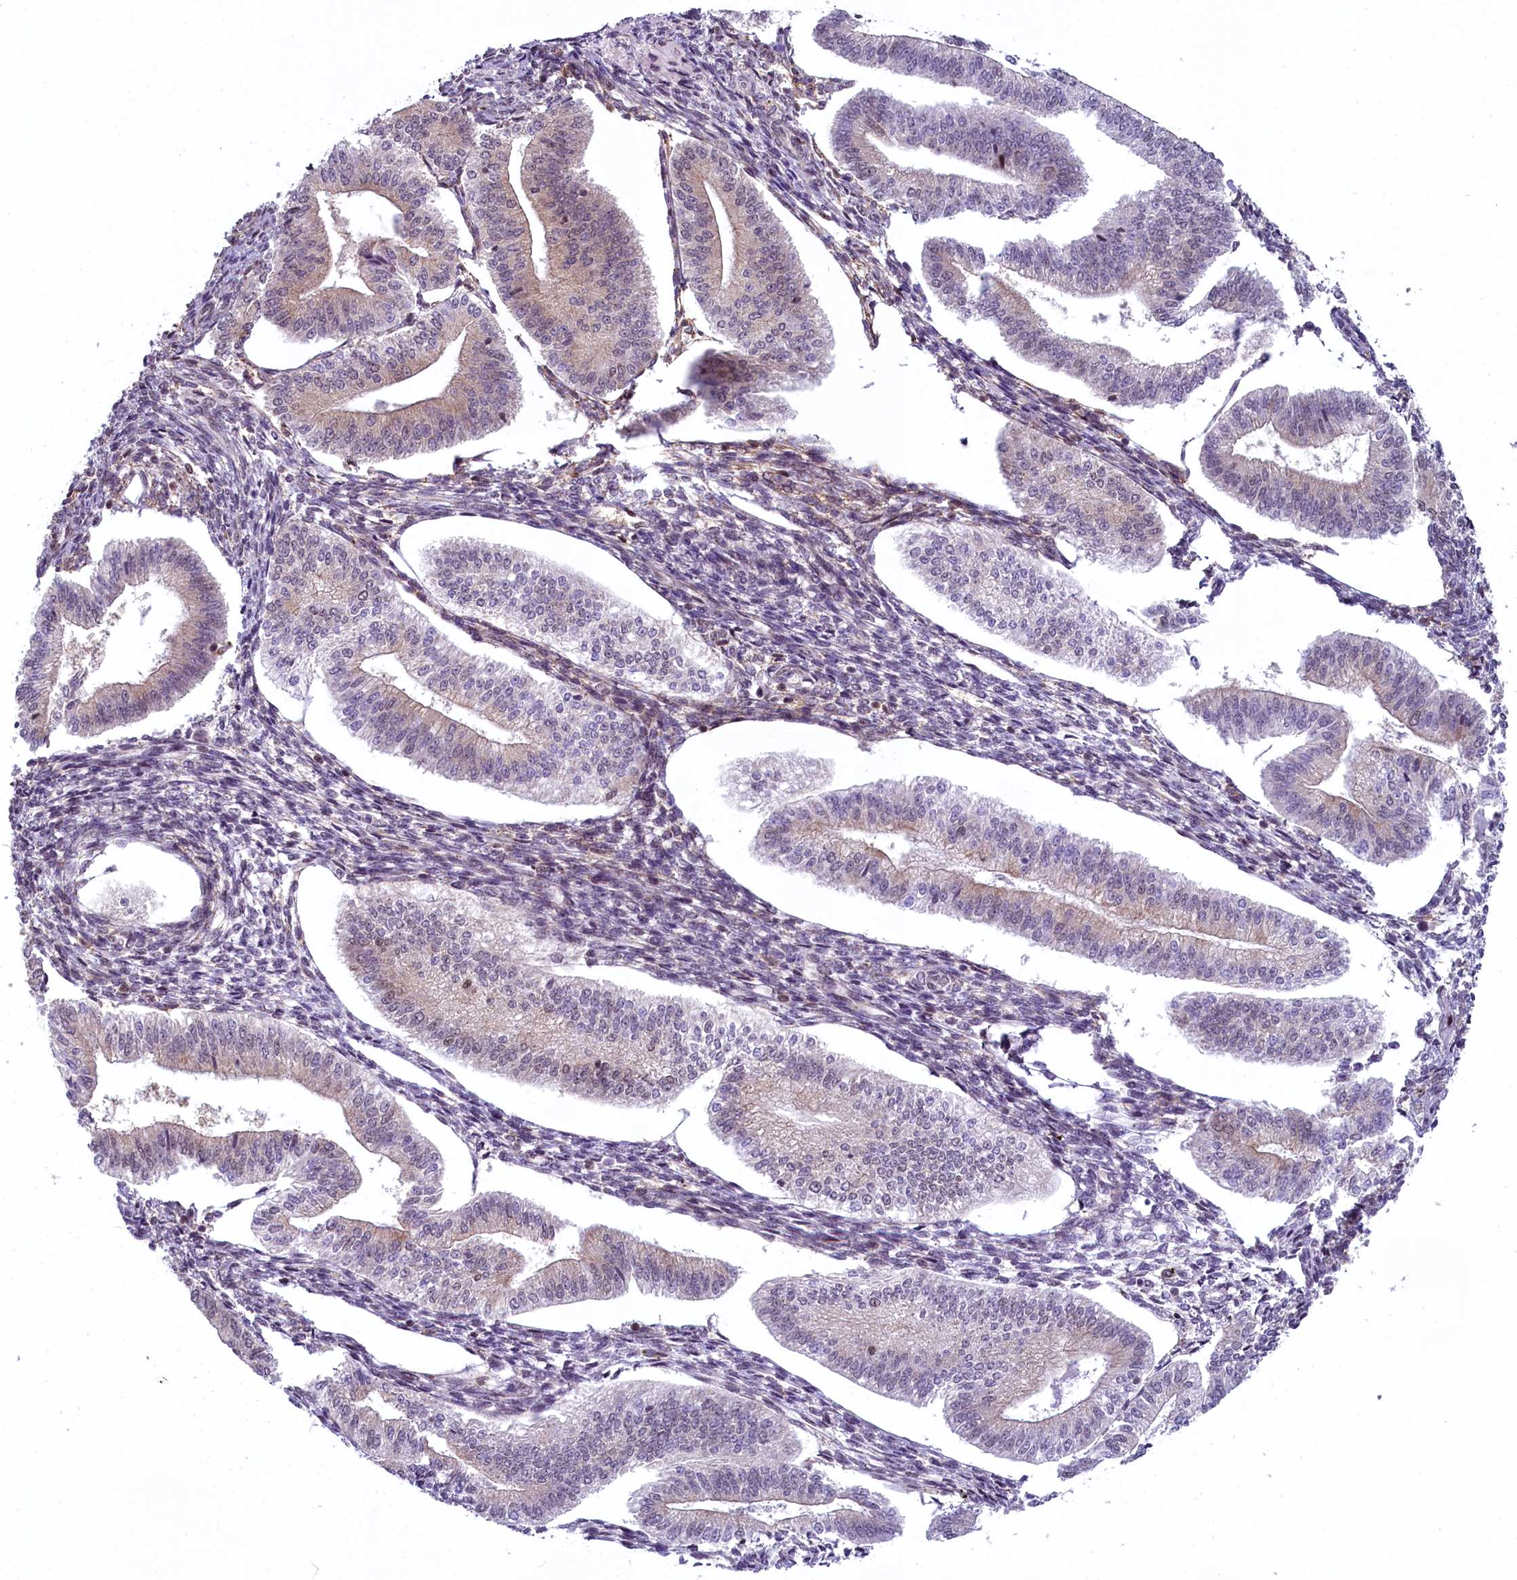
{"staining": {"intensity": "weak", "quantity": "<25%", "location": "nuclear"}, "tissue": "endometrium", "cell_type": "Cells in endometrial stroma", "image_type": "normal", "snomed": [{"axis": "morphology", "description": "Normal tissue, NOS"}, {"axis": "topography", "description": "Endometrium"}], "caption": "Image shows no significant protein staining in cells in endometrial stroma of normal endometrium.", "gene": "FCHO1", "patient": {"sex": "female", "age": 34}}